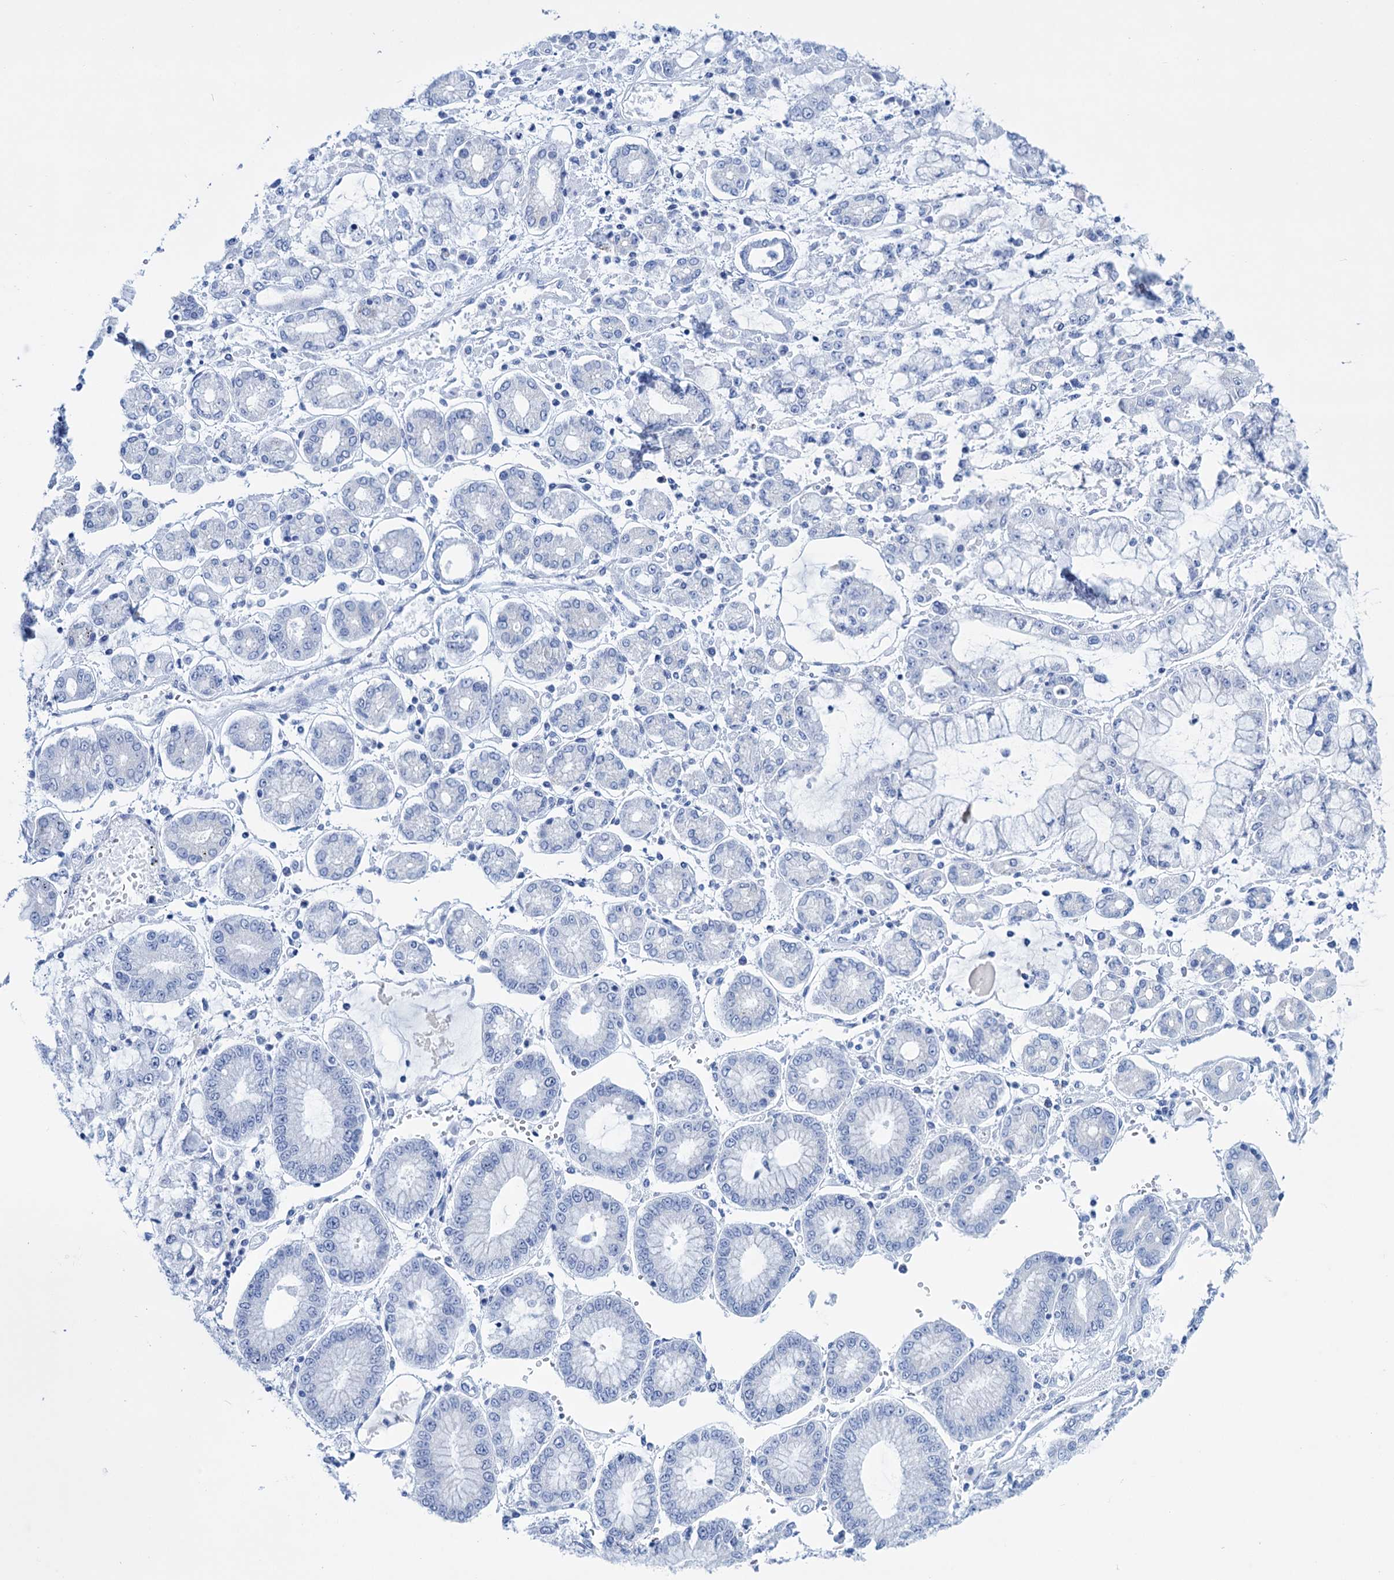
{"staining": {"intensity": "negative", "quantity": "none", "location": "none"}, "tissue": "stomach cancer", "cell_type": "Tumor cells", "image_type": "cancer", "snomed": [{"axis": "morphology", "description": "Adenocarcinoma, NOS"}, {"axis": "topography", "description": "Stomach"}], "caption": "A high-resolution histopathology image shows immunohistochemistry (IHC) staining of stomach cancer, which exhibits no significant positivity in tumor cells.", "gene": "FBXW12", "patient": {"sex": "male", "age": 76}}